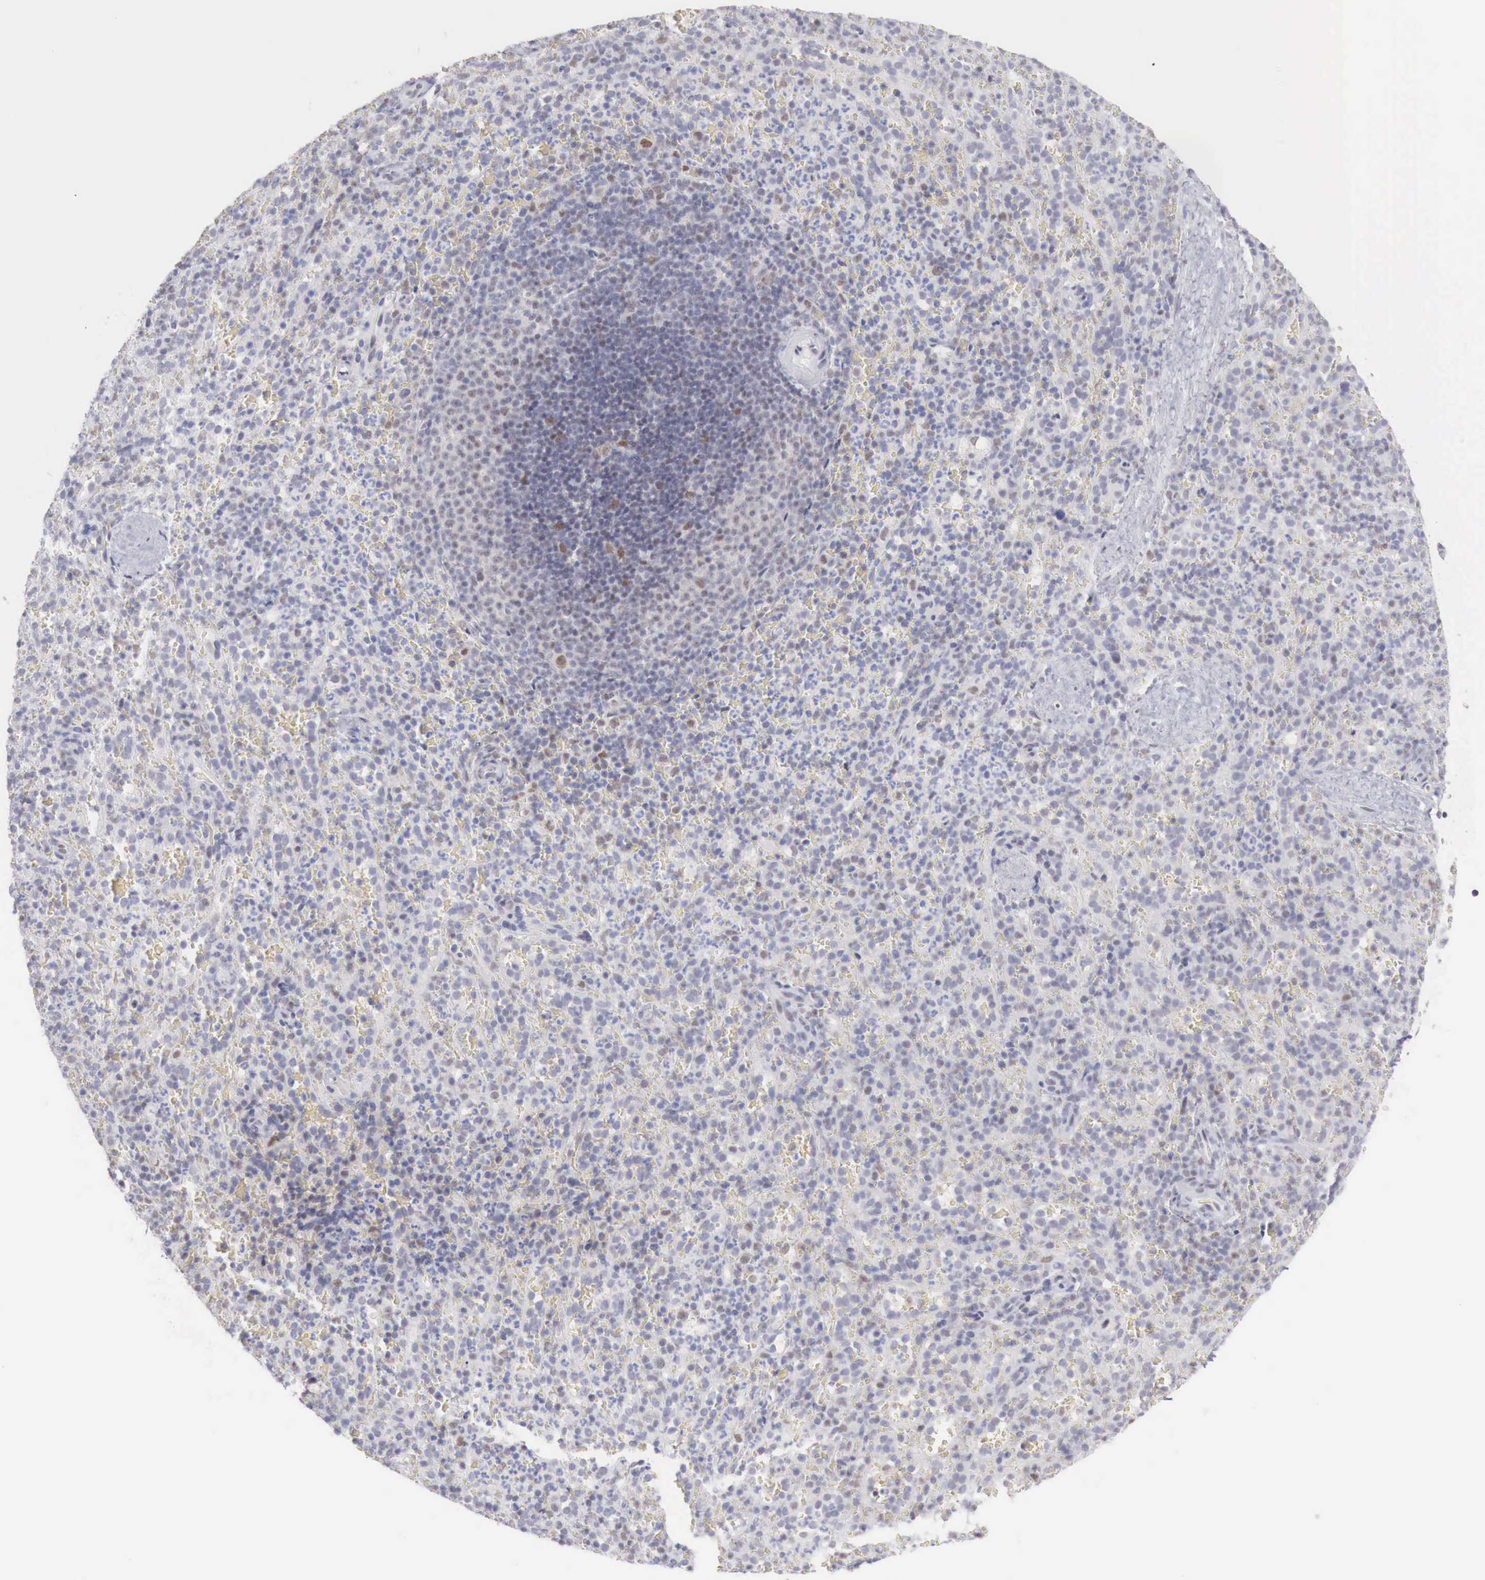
{"staining": {"intensity": "weak", "quantity": "<25%", "location": "nuclear"}, "tissue": "spleen", "cell_type": "Cells in red pulp", "image_type": "normal", "snomed": [{"axis": "morphology", "description": "Normal tissue, NOS"}, {"axis": "topography", "description": "Spleen"}], "caption": "This is a histopathology image of immunohistochemistry staining of unremarkable spleen, which shows no positivity in cells in red pulp.", "gene": "FOXP2", "patient": {"sex": "female", "age": 21}}